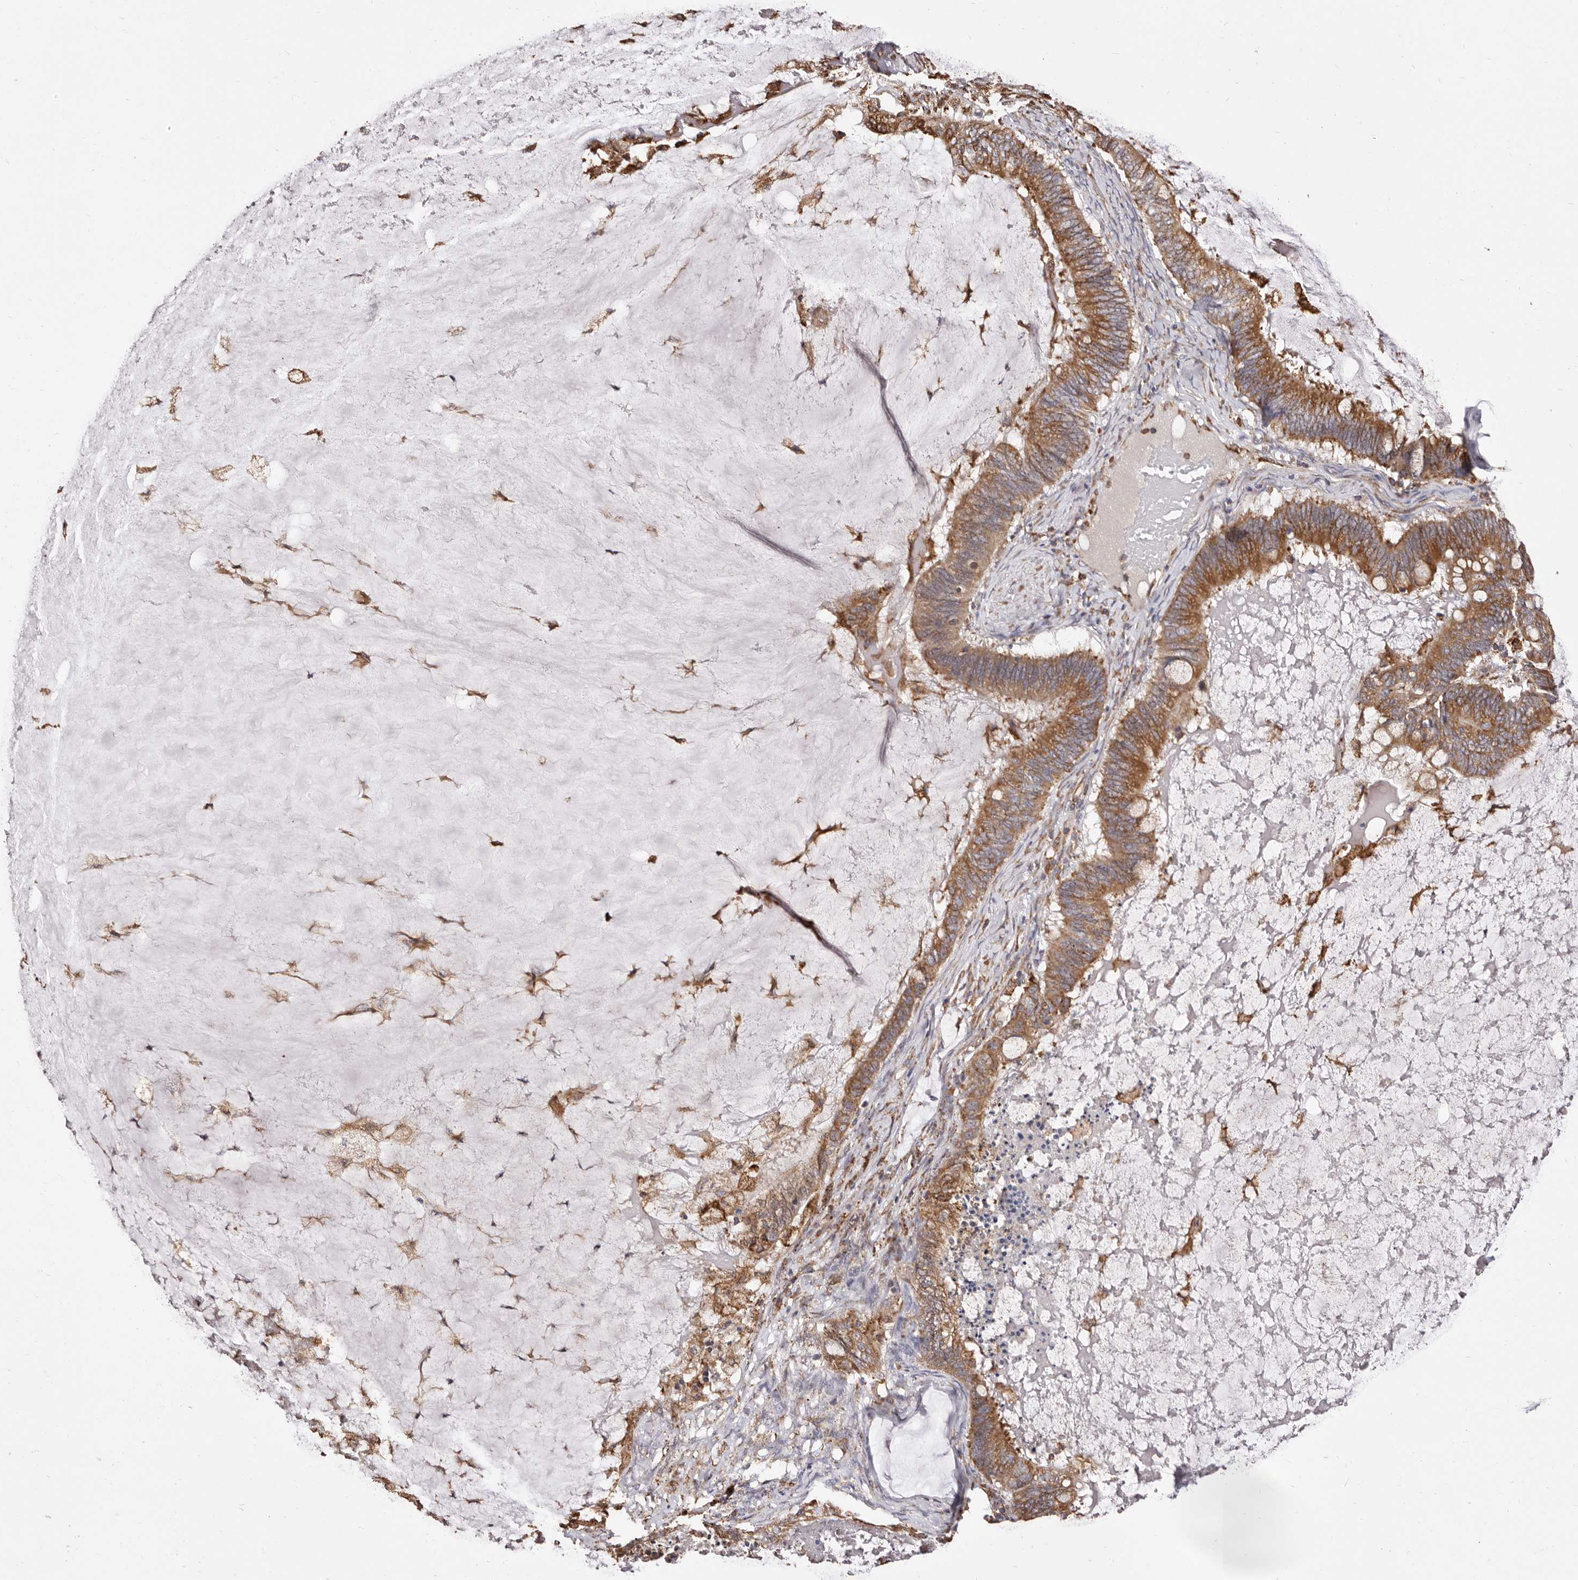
{"staining": {"intensity": "moderate", "quantity": ">75%", "location": "cytoplasmic/membranous"}, "tissue": "ovarian cancer", "cell_type": "Tumor cells", "image_type": "cancer", "snomed": [{"axis": "morphology", "description": "Cystadenocarcinoma, mucinous, NOS"}, {"axis": "topography", "description": "Ovary"}], "caption": "Protein expression analysis of human ovarian mucinous cystadenocarcinoma reveals moderate cytoplasmic/membranous positivity in about >75% of tumor cells. Ihc stains the protein of interest in brown and the nuclei are stained blue.", "gene": "ACBD6", "patient": {"sex": "female", "age": 61}}